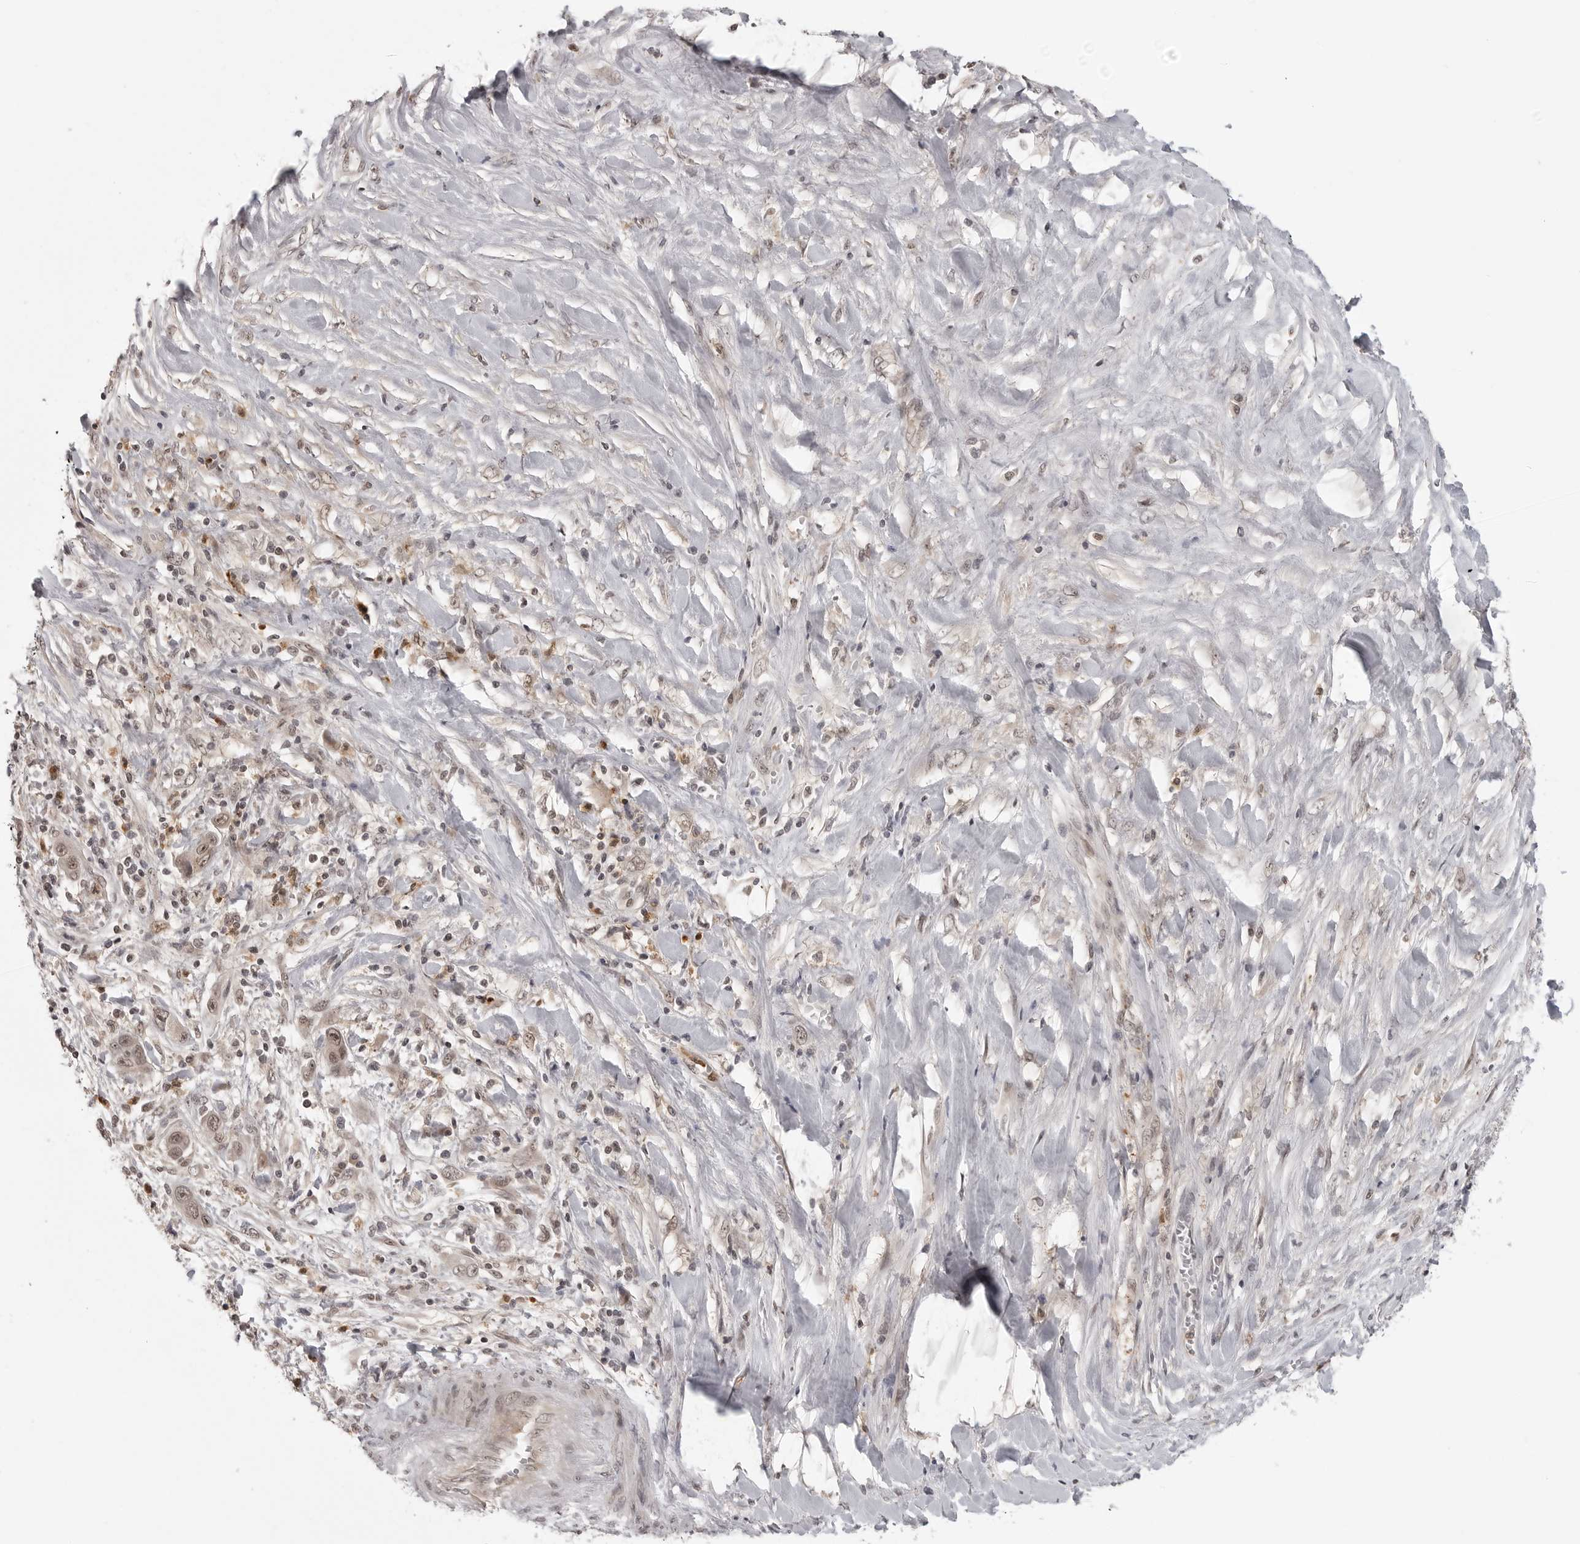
{"staining": {"intensity": "weak", "quantity": "25%-75%", "location": "nuclear"}, "tissue": "liver cancer", "cell_type": "Tumor cells", "image_type": "cancer", "snomed": [{"axis": "morphology", "description": "Cholangiocarcinoma"}, {"axis": "topography", "description": "Liver"}], "caption": "Immunohistochemical staining of liver cancer shows weak nuclear protein staining in about 25%-75% of tumor cells.", "gene": "PEG3", "patient": {"sex": "female", "age": 52}}